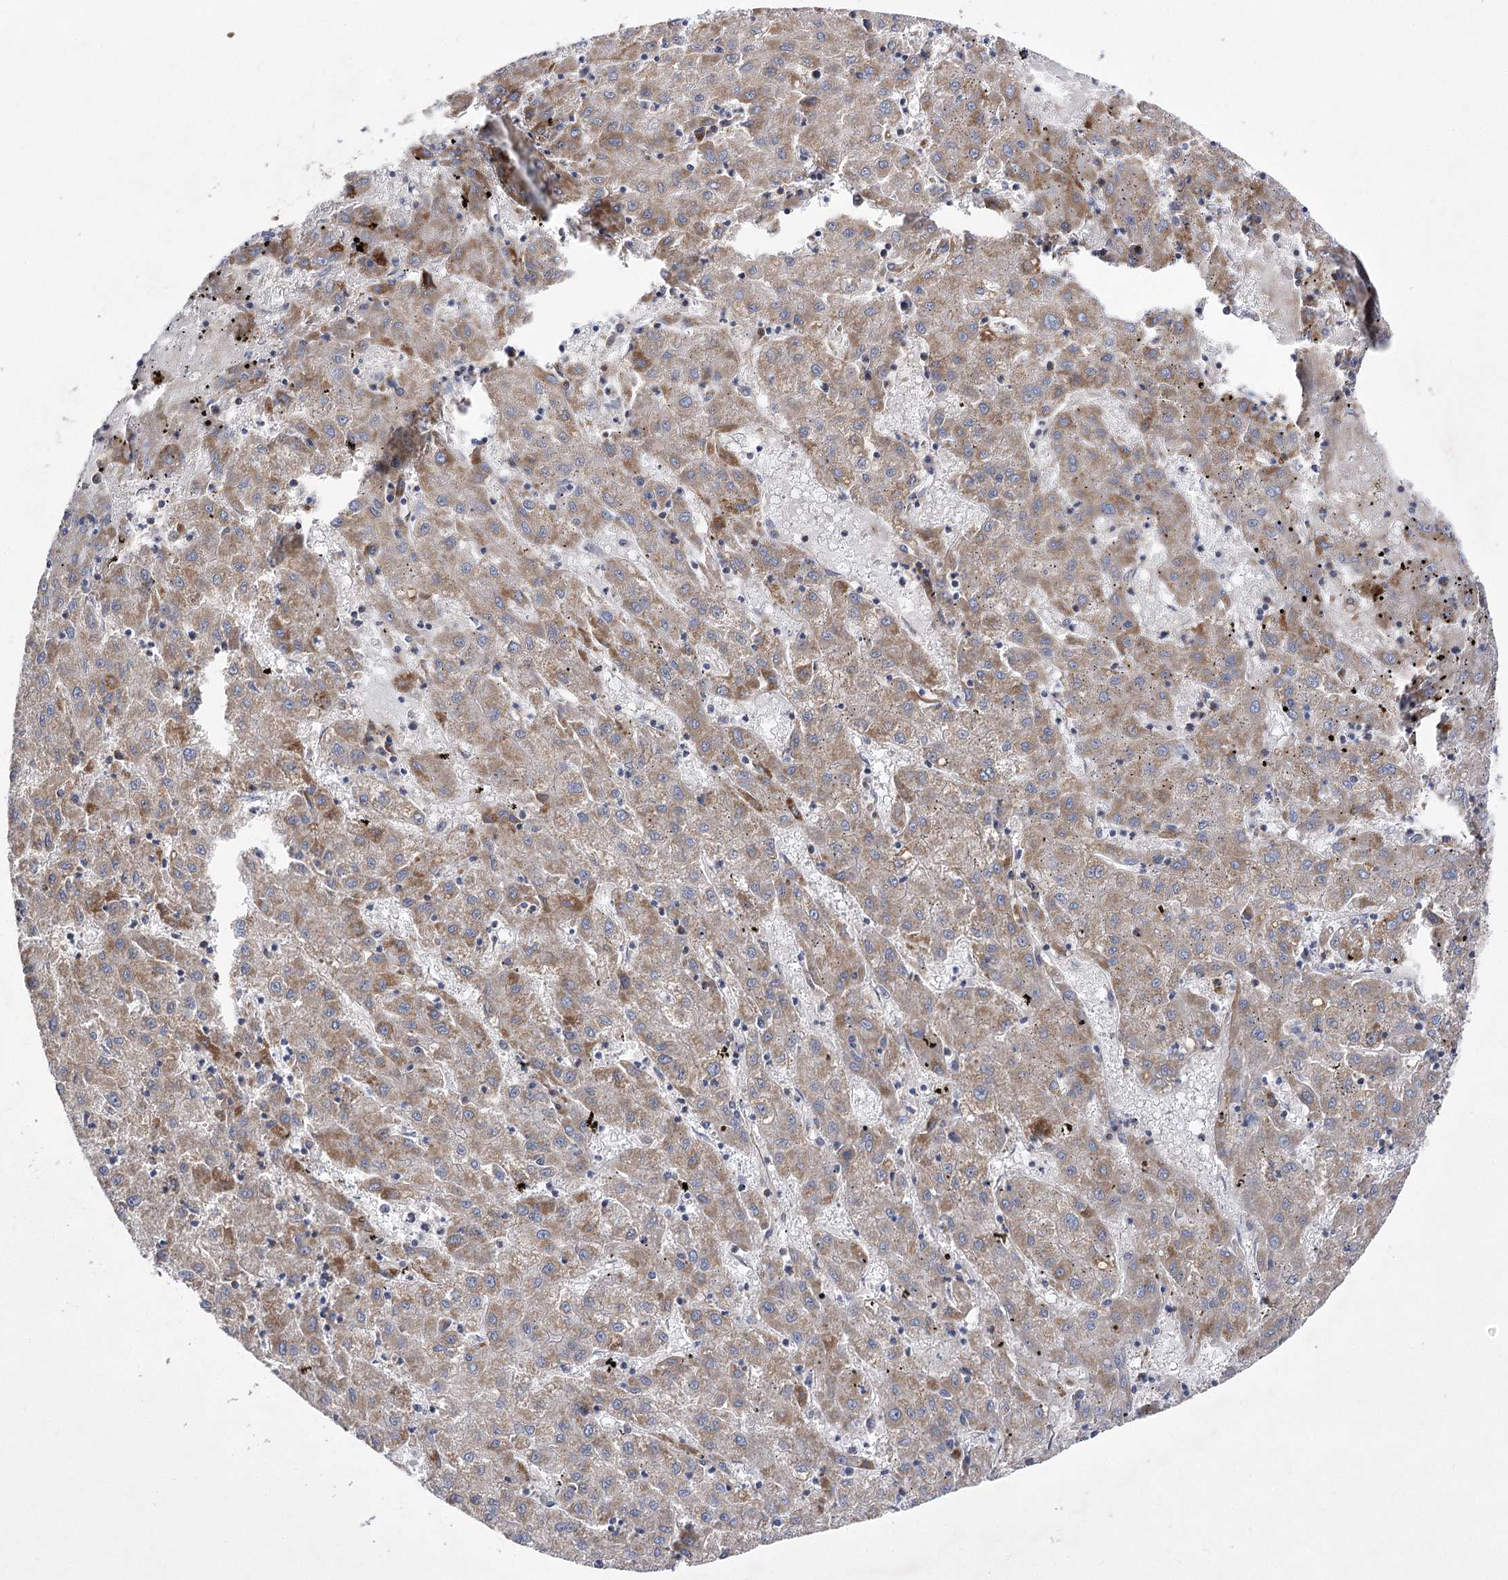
{"staining": {"intensity": "moderate", "quantity": ">75%", "location": "cytoplasmic/membranous"}, "tissue": "liver cancer", "cell_type": "Tumor cells", "image_type": "cancer", "snomed": [{"axis": "morphology", "description": "Carcinoma, Hepatocellular, NOS"}, {"axis": "topography", "description": "Liver"}], "caption": "A high-resolution photomicrograph shows immunohistochemistry staining of hepatocellular carcinoma (liver), which demonstrates moderate cytoplasmic/membranous positivity in approximately >75% of tumor cells.", "gene": "COX15", "patient": {"sex": "male", "age": 72}}